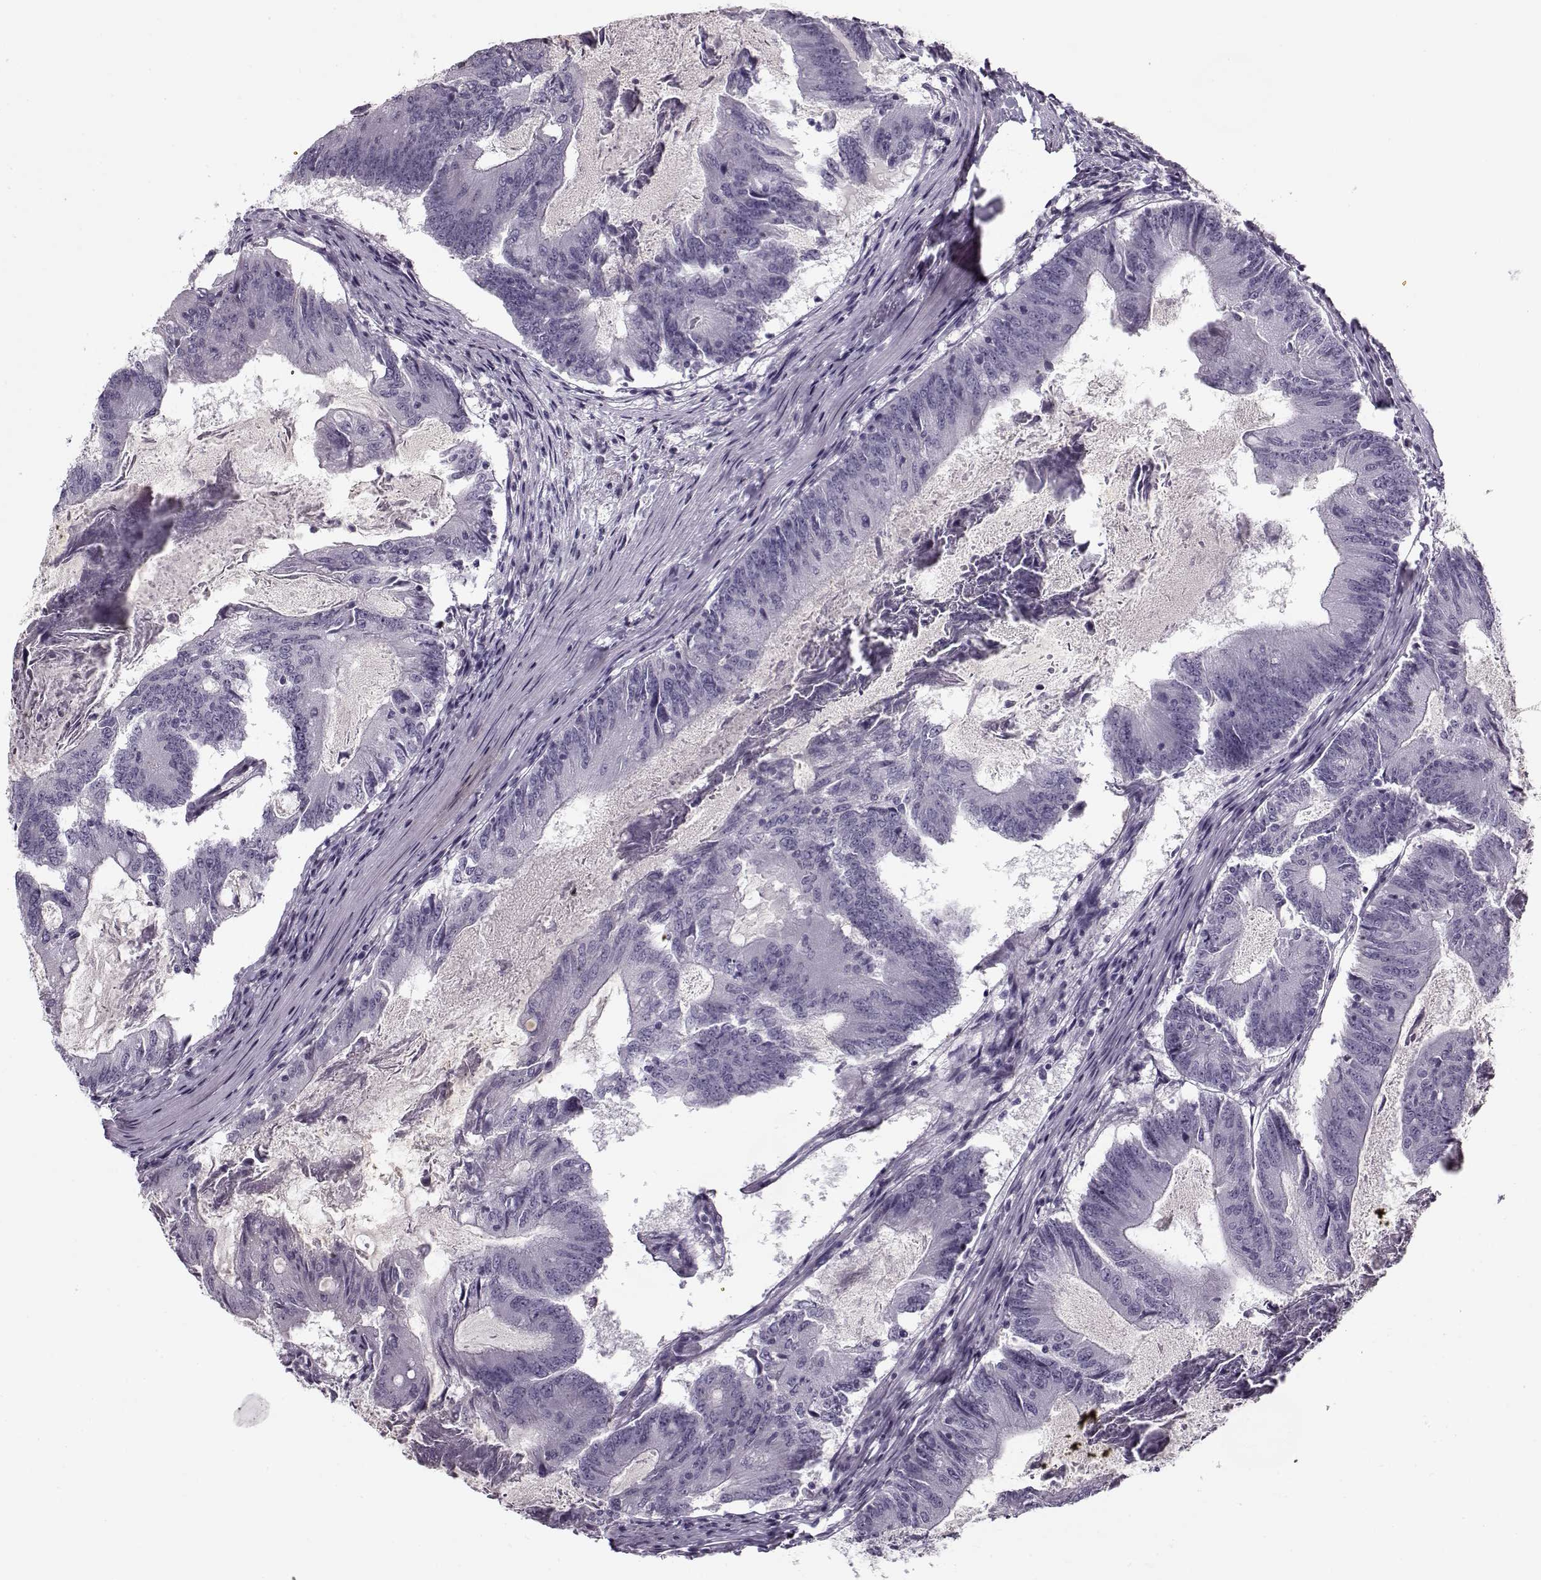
{"staining": {"intensity": "negative", "quantity": "none", "location": "none"}, "tissue": "colorectal cancer", "cell_type": "Tumor cells", "image_type": "cancer", "snomed": [{"axis": "morphology", "description": "Adenocarcinoma, NOS"}, {"axis": "topography", "description": "Colon"}], "caption": "High power microscopy photomicrograph of an IHC micrograph of colorectal cancer, revealing no significant positivity in tumor cells.", "gene": "PNMT", "patient": {"sex": "female", "age": 70}}